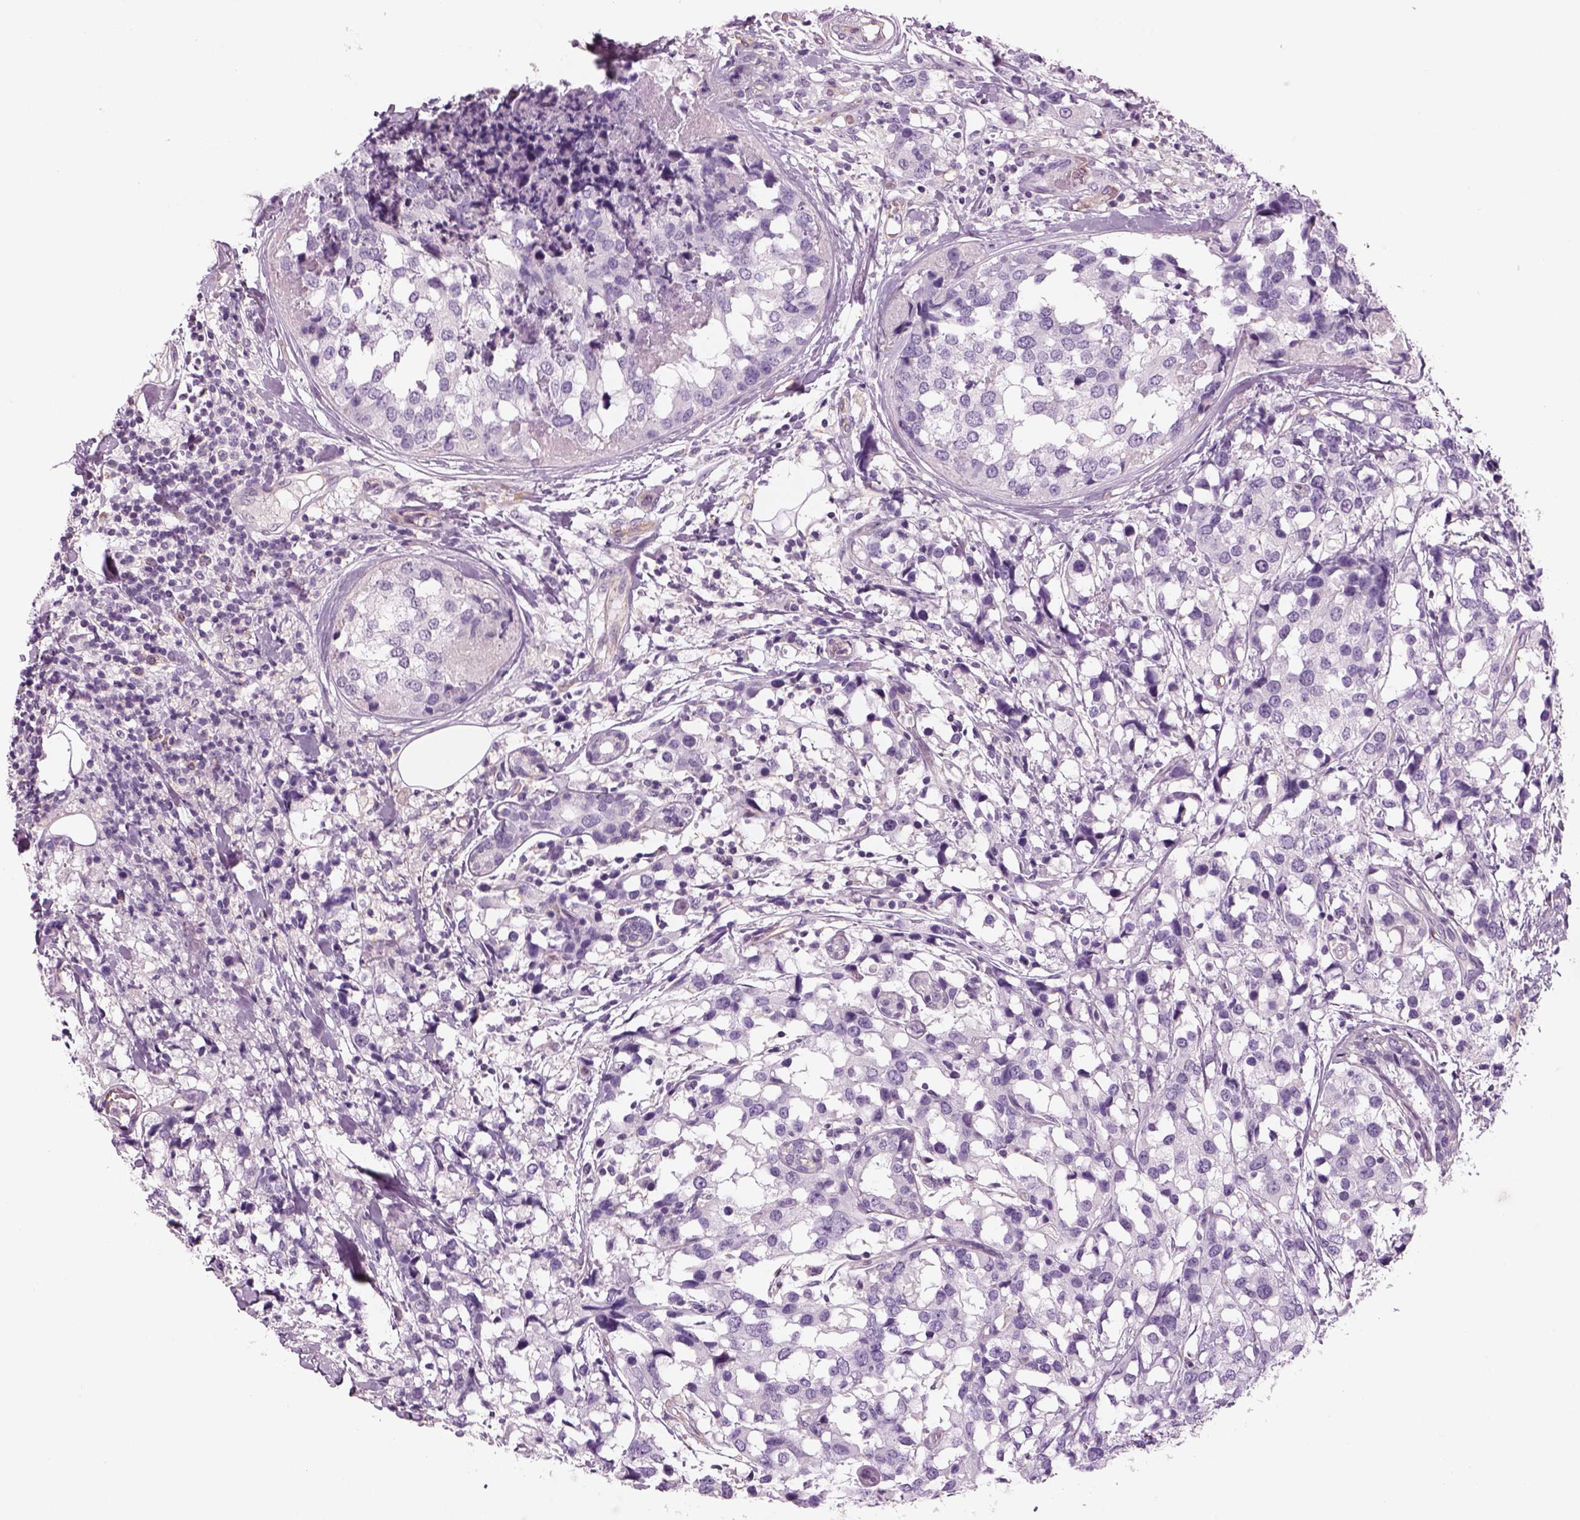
{"staining": {"intensity": "negative", "quantity": "none", "location": "none"}, "tissue": "breast cancer", "cell_type": "Tumor cells", "image_type": "cancer", "snomed": [{"axis": "morphology", "description": "Lobular carcinoma"}, {"axis": "topography", "description": "Breast"}], "caption": "Immunohistochemistry image of human breast cancer stained for a protein (brown), which exhibits no staining in tumor cells.", "gene": "SLC1A7", "patient": {"sex": "female", "age": 59}}